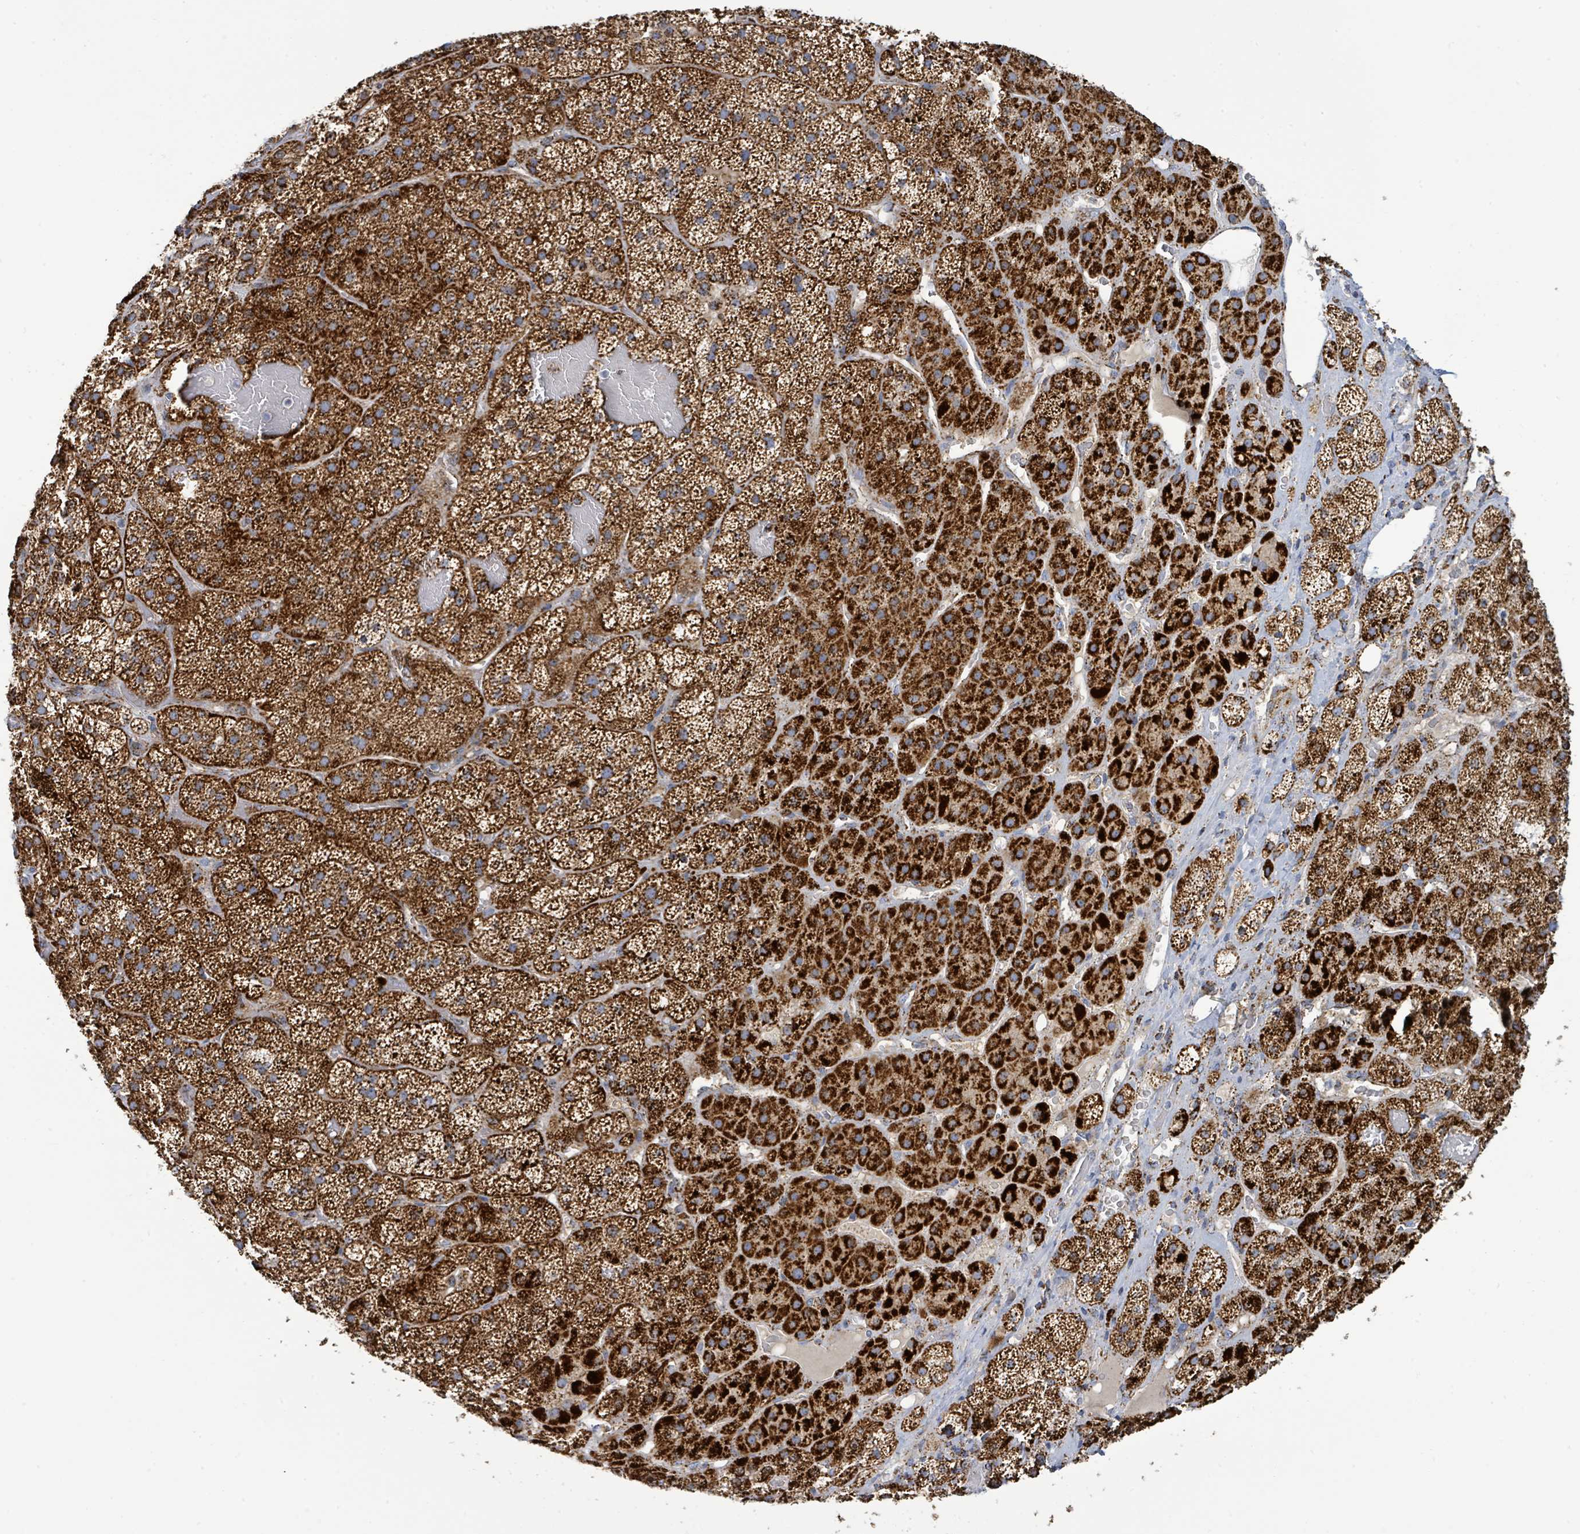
{"staining": {"intensity": "strong", "quantity": ">75%", "location": "cytoplasmic/membranous"}, "tissue": "adrenal gland", "cell_type": "Glandular cells", "image_type": "normal", "snomed": [{"axis": "morphology", "description": "Normal tissue, NOS"}, {"axis": "topography", "description": "Adrenal gland"}], "caption": "Immunohistochemistry (IHC) of benign adrenal gland shows high levels of strong cytoplasmic/membranous expression in about >75% of glandular cells.", "gene": "SUCLG2", "patient": {"sex": "male", "age": 57}}